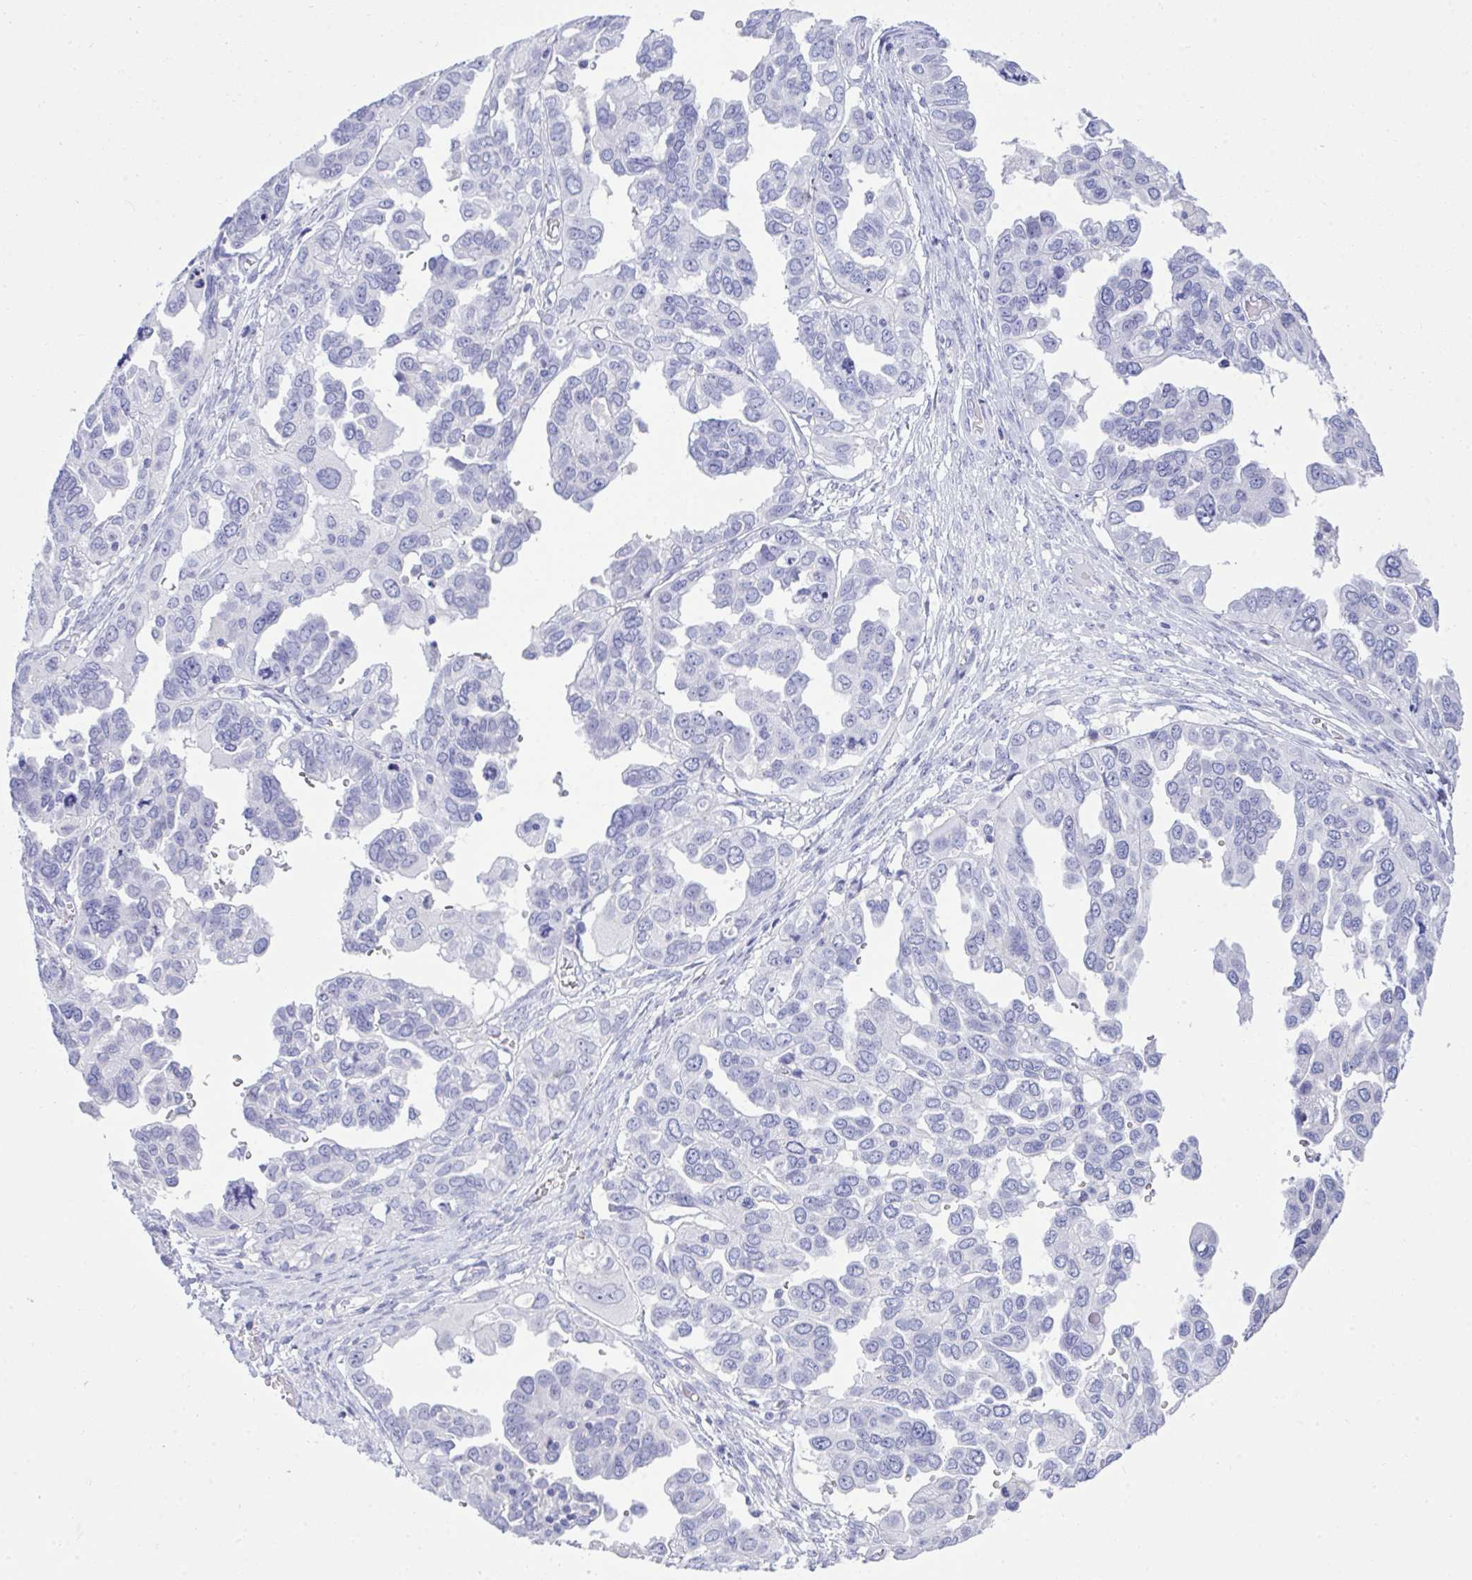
{"staining": {"intensity": "negative", "quantity": "none", "location": "none"}, "tissue": "ovarian cancer", "cell_type": "Tumor cells", "image_type": "cancer", "snomed": [{"axis": "morphology", "description": "Cystadenocarcinoma, serous, NOS"}, {"axis": "topography", "description": "Ovary"}], "caption": "Protein analysis of ovarian cancer exhibits no significant staining in tumor cells.", "gene": "PLEKHH1", "patient": {"sex": "female", "age": 53}}